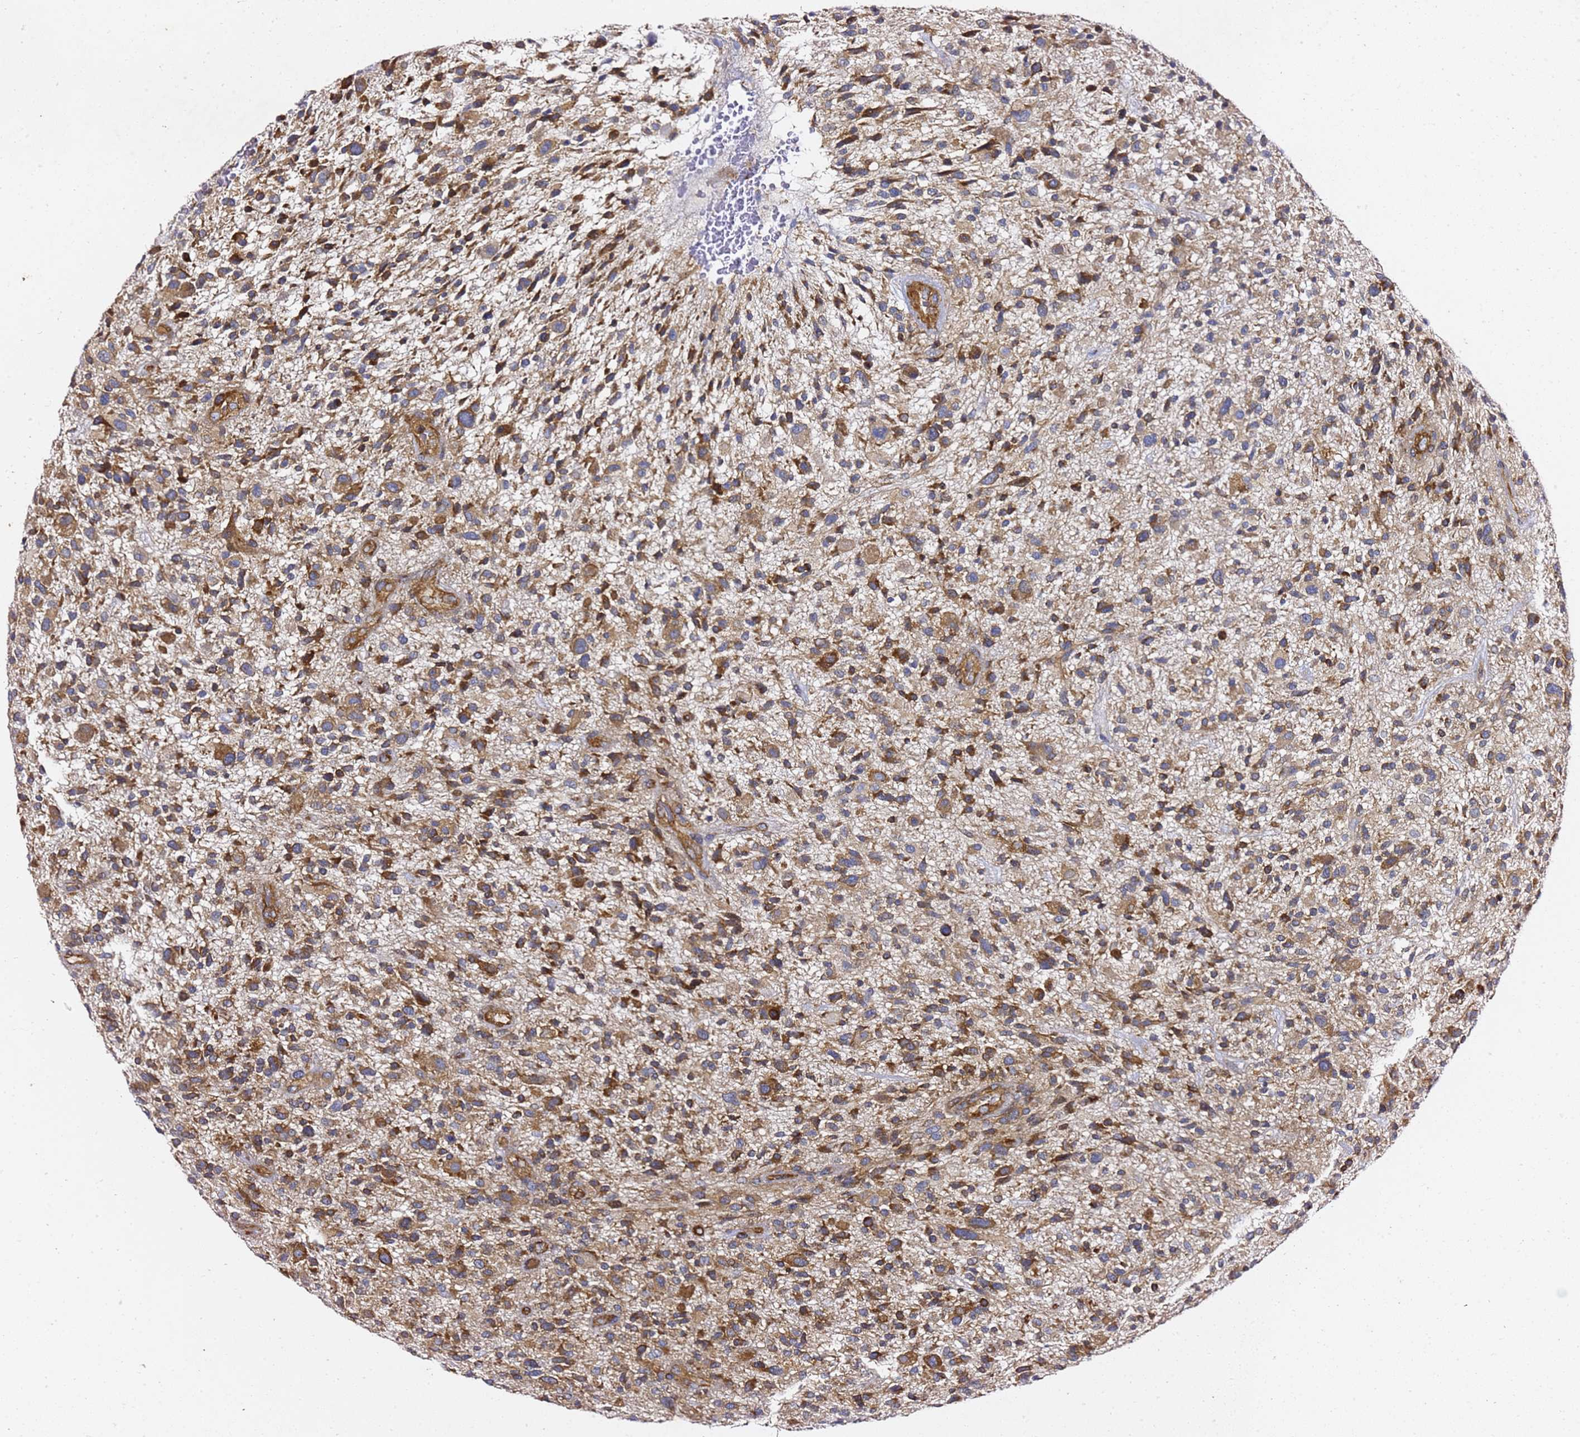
{"staining": {"intensity": "moderate", "quantity": "25%-75%", "location": "cytoplasmic/membranous"}, "tissue": "glioma", "cell_type": "Tumor cells", "image_type": "cancer", "snomed": [{"axis": "morphology", "description": "Glioma, malignant, High grade"}, {"axis": "topography", "description": "Brain"}], "caption": "The photomicrograph shows a brown stain indicating the presence of a protein in the cytoplasmic/membranous of tumor cells in malignant glioma (high-grade).", "gene": "TPST1", "patient": {"sex": "male", "age": 47}}